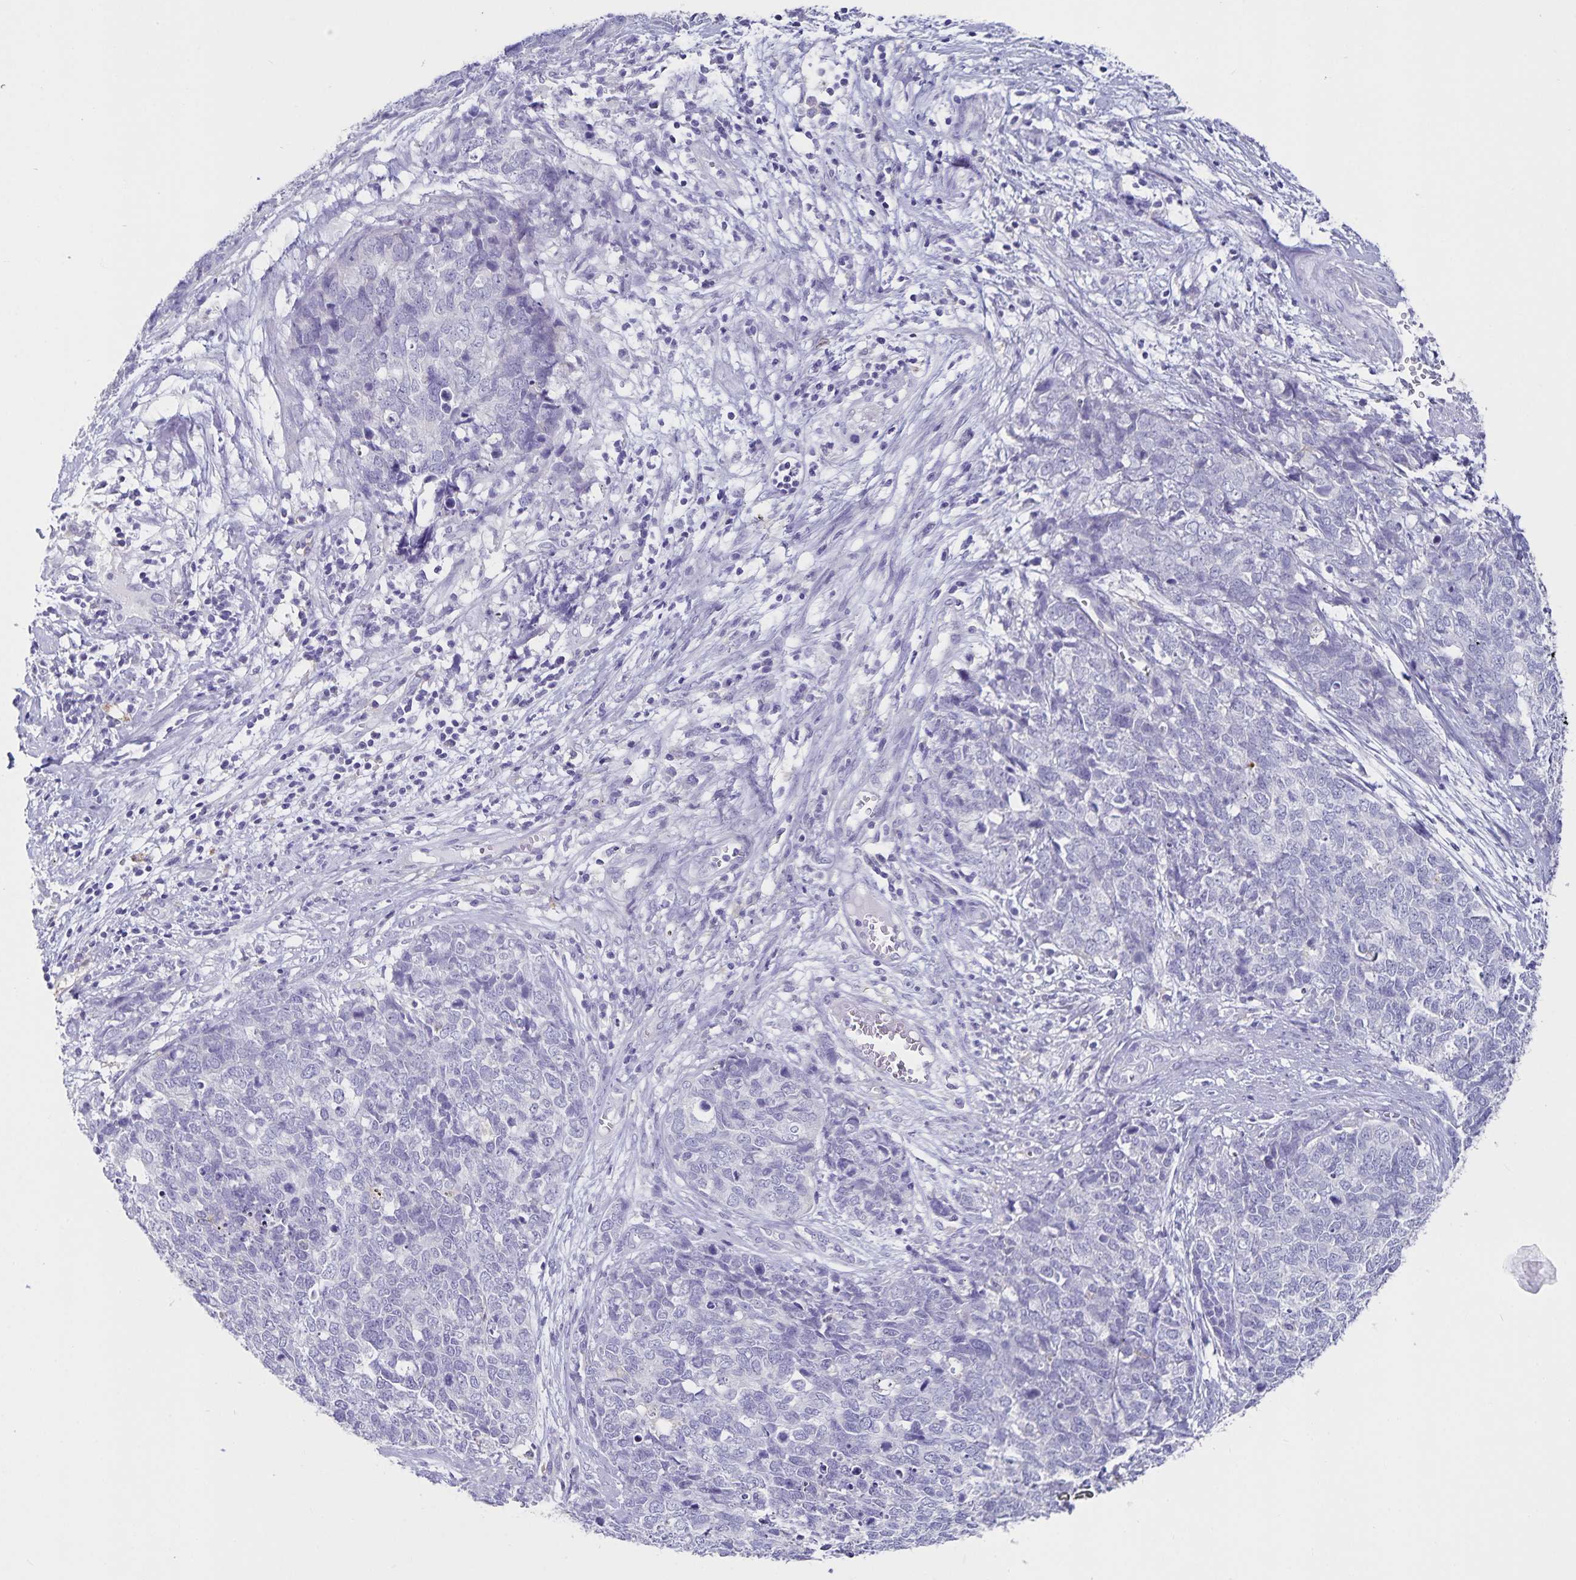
{"staining": {"intensity": "negative", "quantity": "none", "location": "none"}, "tissue": "cervical cancer", "cell_type": "Tumor cells", "image_type": "cancer", "snomed": [{"axis": "morphology", "description": "Adenocarcinoma, NOS"}, {"axis": "topography", "description": "Cervix"}], "caption": "High power microscopy micrograph of an IHC photomicrograph of cervical cancer (adenocarcinoma), revealing no significant expression in tumor cells.", "gene": "PLAC1", "patient": {"sex": "female", "age": 63}}